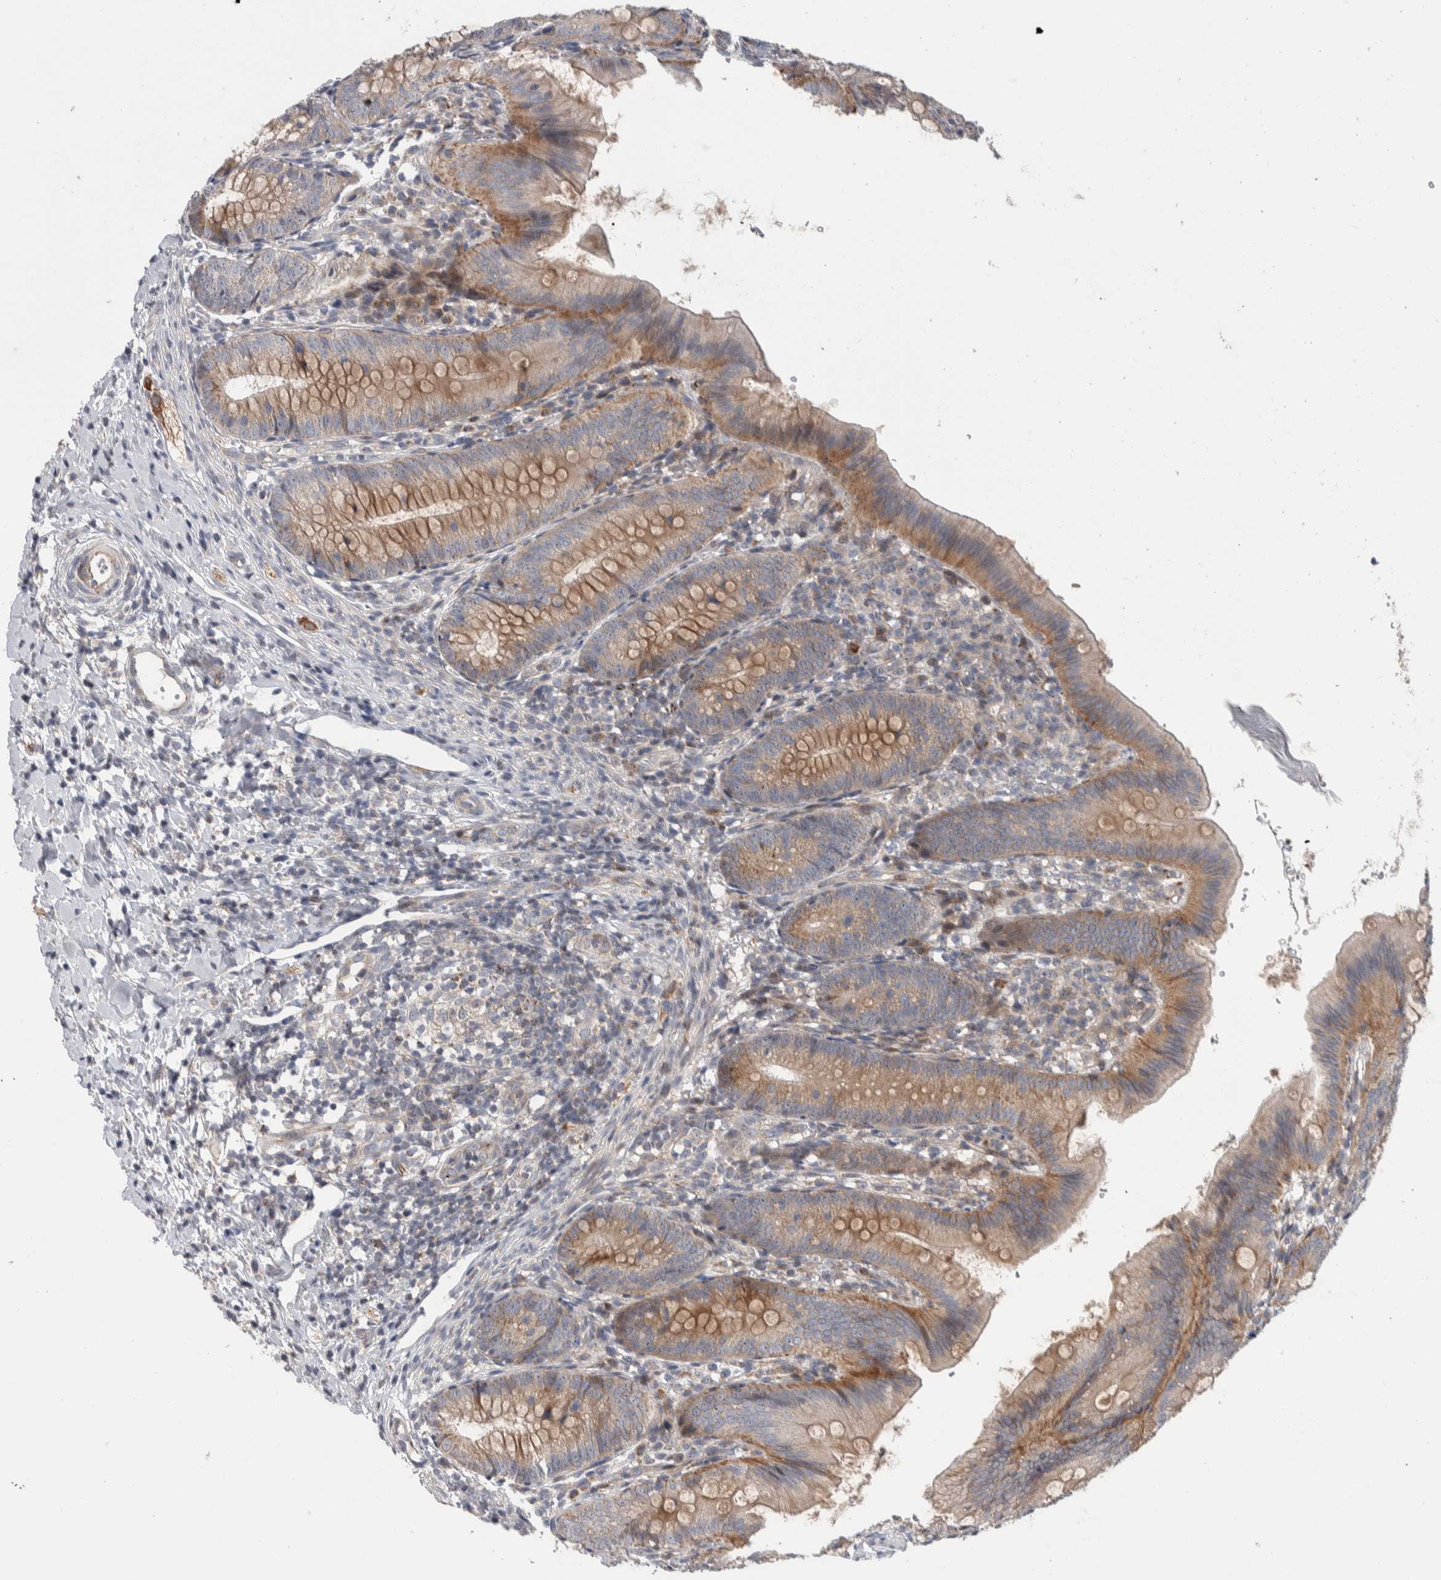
{"staining": {"intensity": "weak", "quantity": ">75%", "location": "cytoplasmic/membranous"}, "tissue": "appendix", "cell_type": "Glandular cells", "image_type": "normal", "snomed": [{"axis": "morphology", "description": "Normal tissue, NOS"}, {"axis": "topography", "description": "Appendix"}], "caption": "A high-resolution histopathology image shows IHC staining of normal appendix, which displays weak cytoplasmic/membranous staining in approximately >75% of glandular cells.", "gene": "PRRG4", "patient": {"sex": "male", "age": 1}}